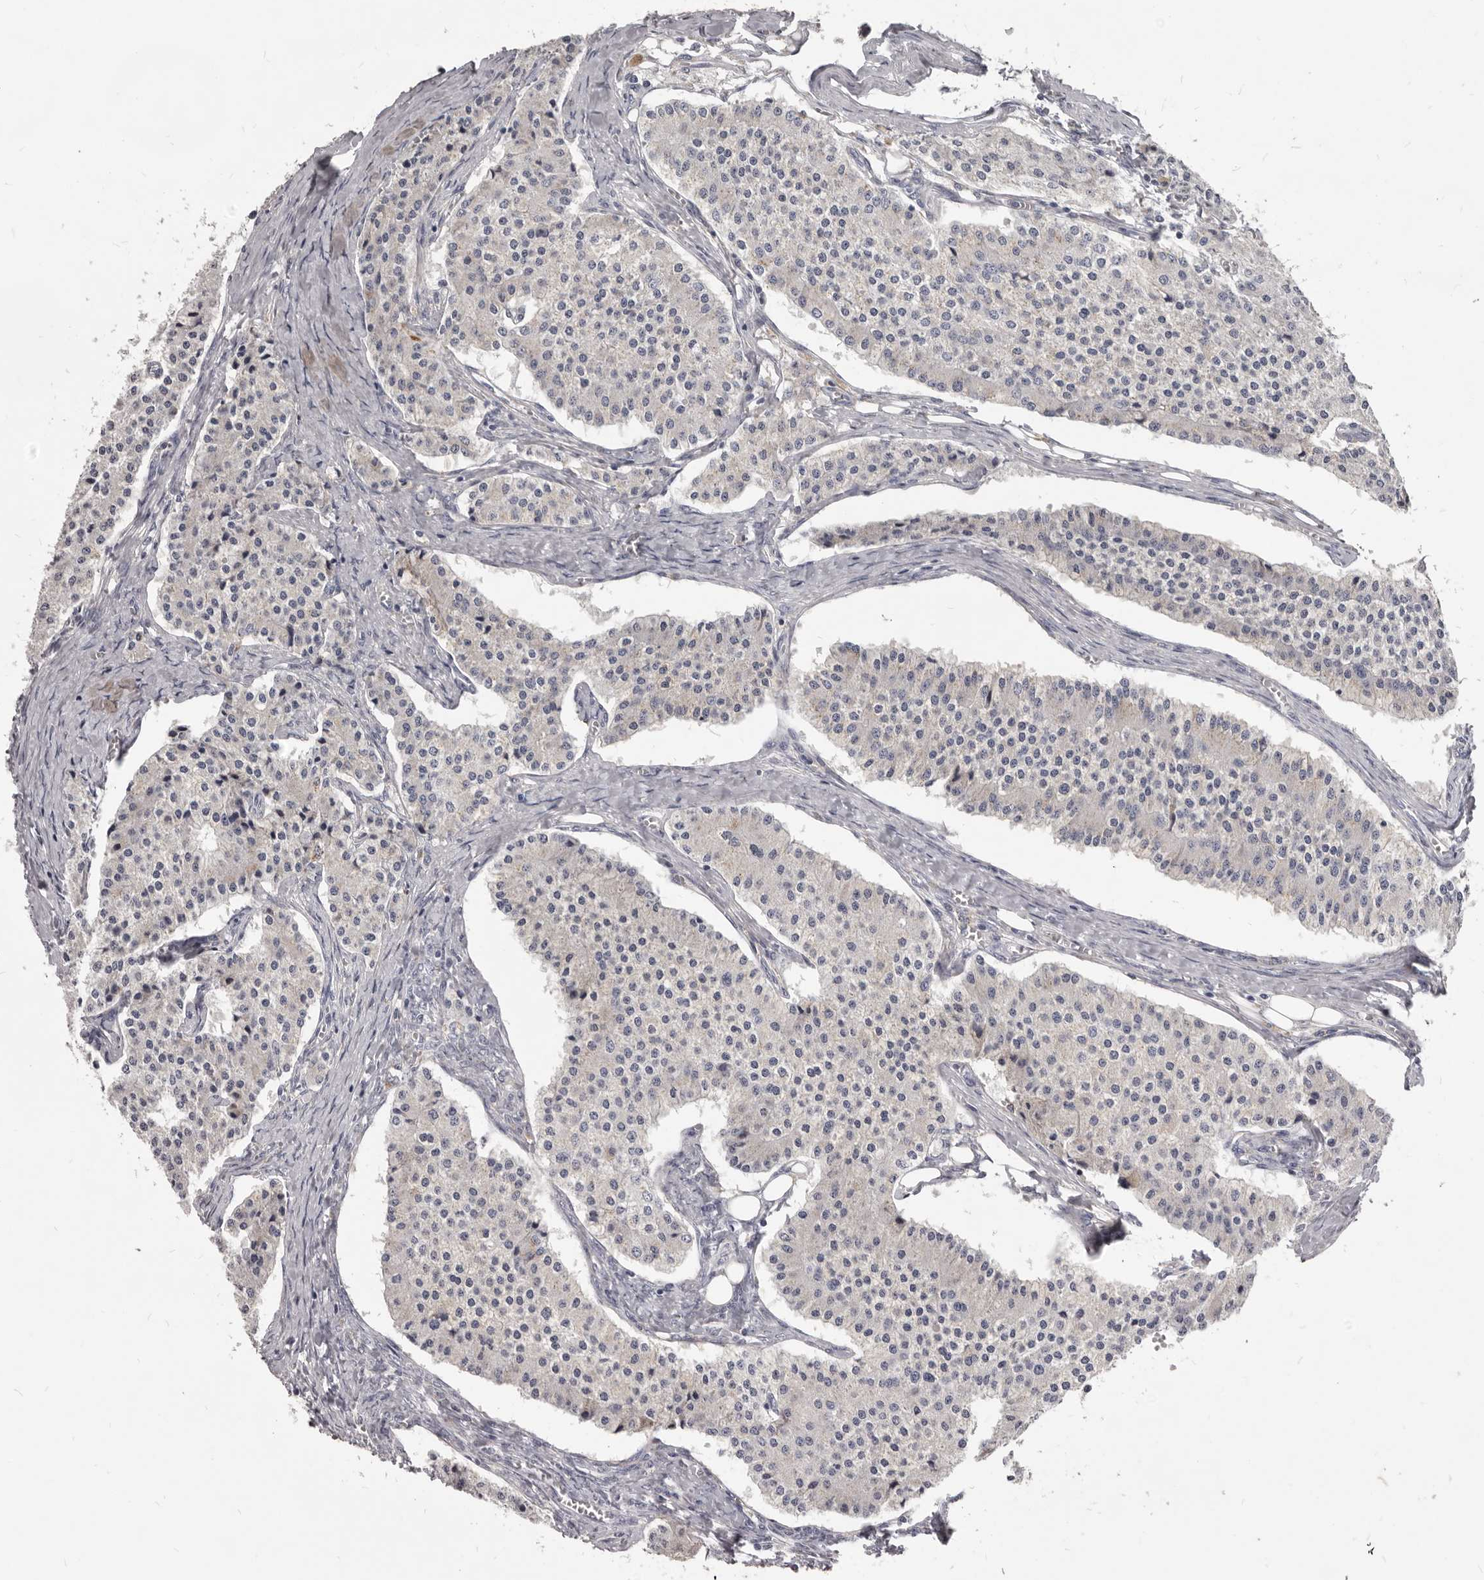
{"staining": {"intensity": "negative", "quantity": "none", "location": "none"}, "tissue": "carcinoid", "cell_type": "Tumor cells", "image_type": "cancer", "snomed": [{"axis": "morphology", "description": "Carcinoid, malignant, NOS"}, {"axis": "topography", "description": "Colon"}], "caption": "DAB (3,3'-diaminobenzidine) immunohistochemical staining of human carcinoid displays no significant staining in tumor cells.", "gene": "PI4K2A", "patient": {"sex": "female", "age": 52}}